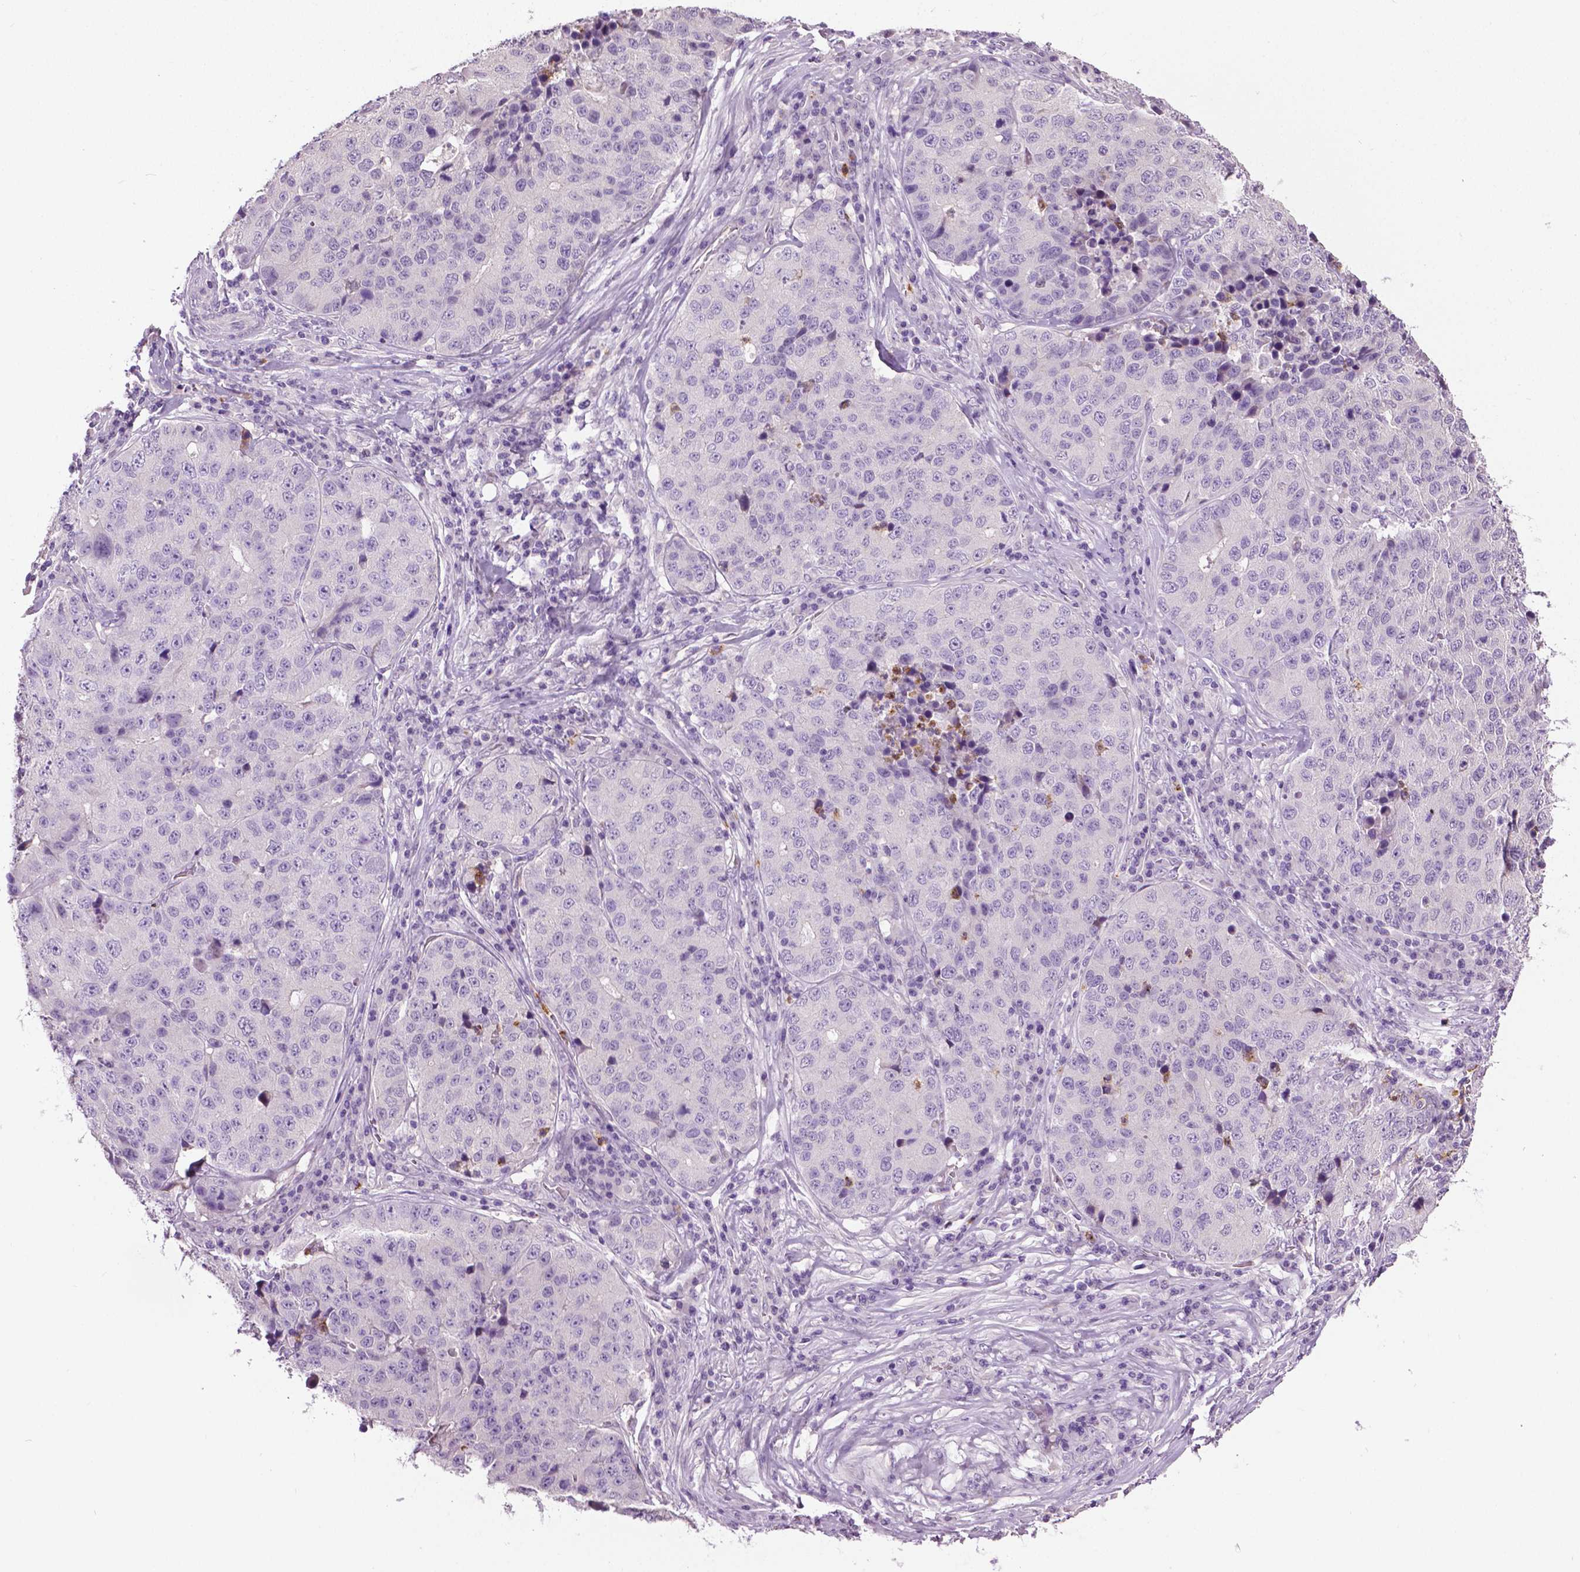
{"staining": {"intensity": "negative", "quantity": "none", "location": "none"}, "tissue": "stomach cancer", "cell_type": "Tumor cells", "image_type": "cancer", "snomed": [{"axis": "morphology", "description": "Adenocarcinoma, NOS"}, {"axis": "topography", "description": "Stomach"}], "caption": "This is a photomicrograph of immunohistochemistry staining of stomach adenocarcinoma, which shows no staining in tumor cells.", "gene": "PTPN5", "patient": {"sex": "male", "age": 71}}